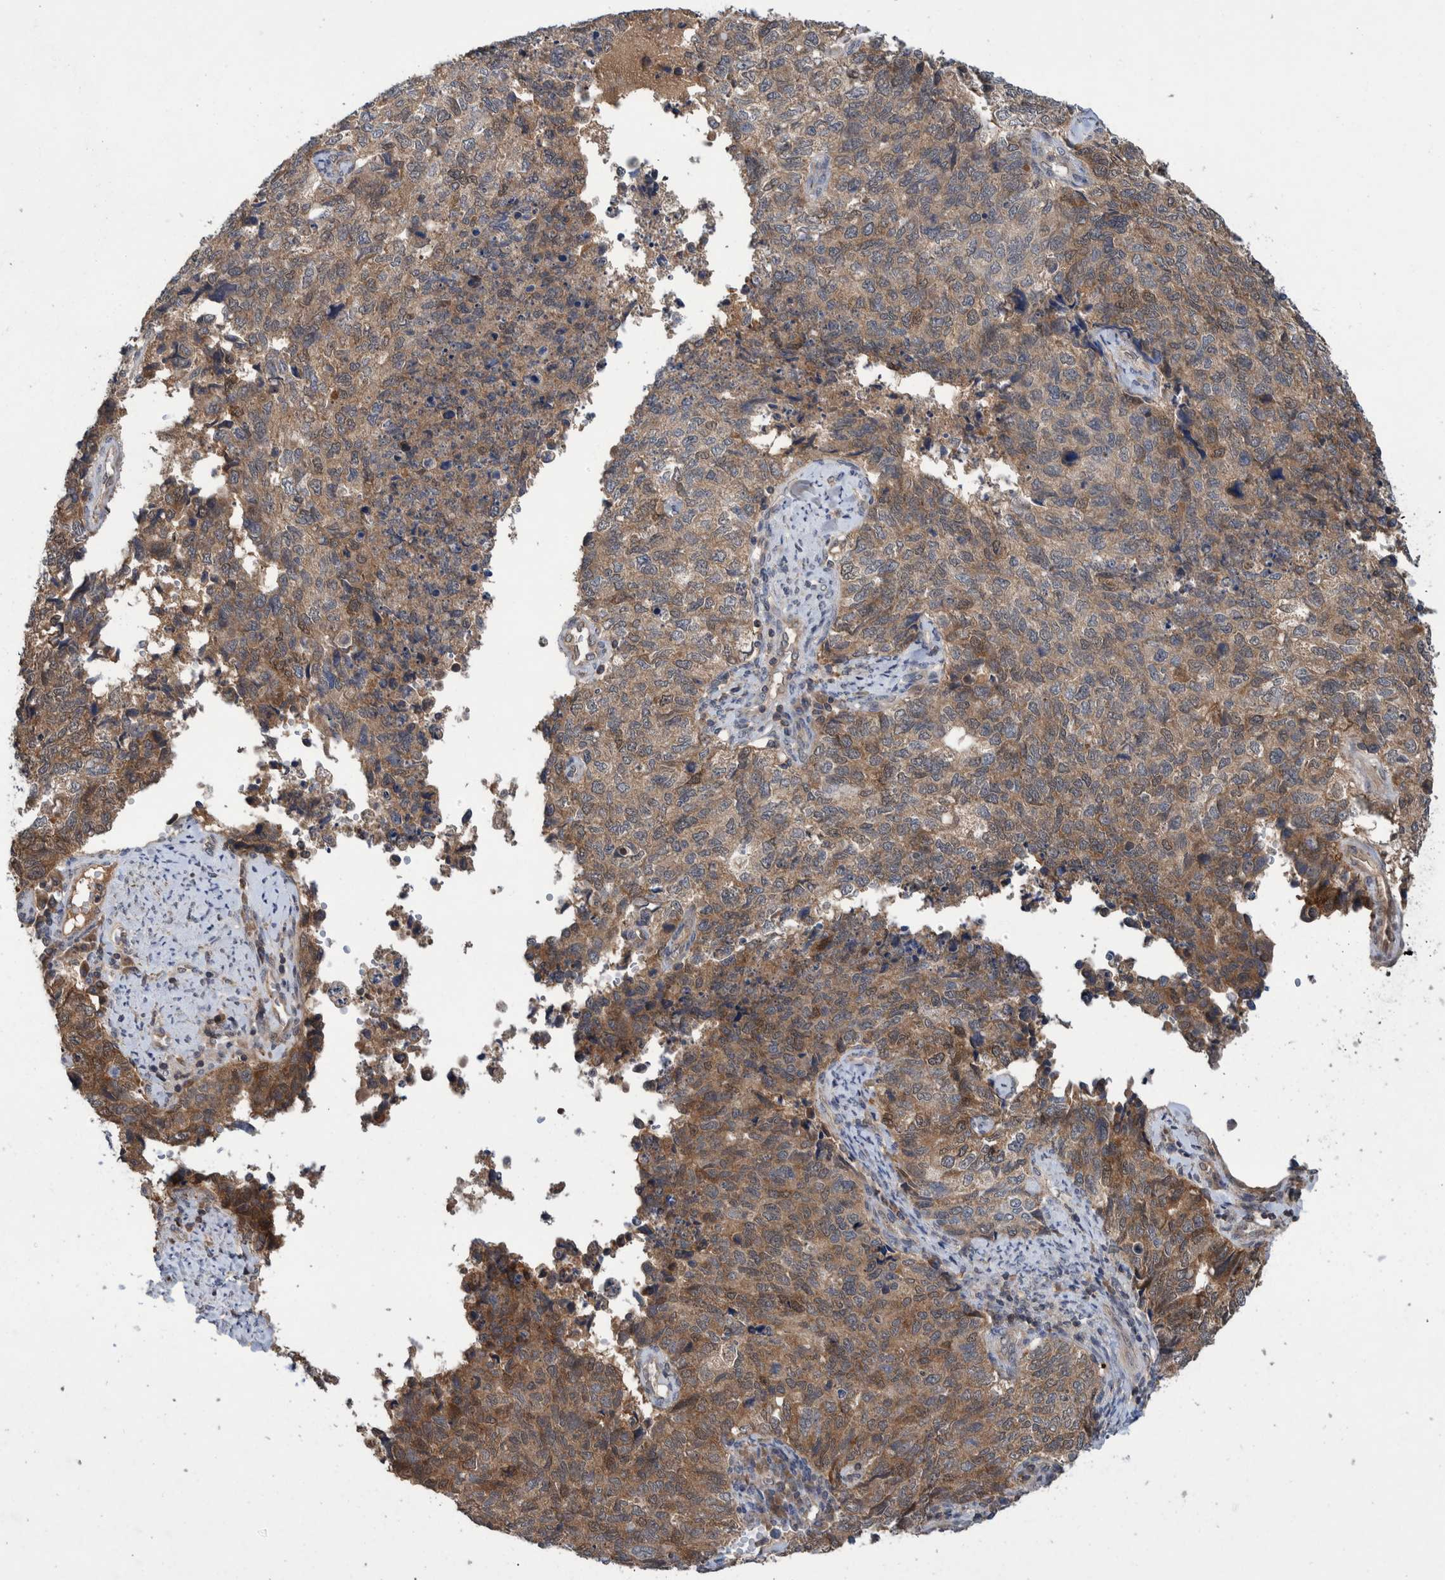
{"staining": {"intensity": "moderate", "quantity": "25%-75%", "location": "cytoplasmic/membranous"}, "tissue": "cervical cancer", "cell_type": "Tumor cells", "image_type": "cancer", "snomed": [{"axis": "morphology", "description": "Squamous cell carcinoma, NOS"}, {"axis": "topography", "description": "Cervix"}], "caption": "Cervical cancer stained with a protein marker exhibits moderate staining in tumor cells.", "gene": "PLPBP", "patient": {"sex": "female", "age": 63}}